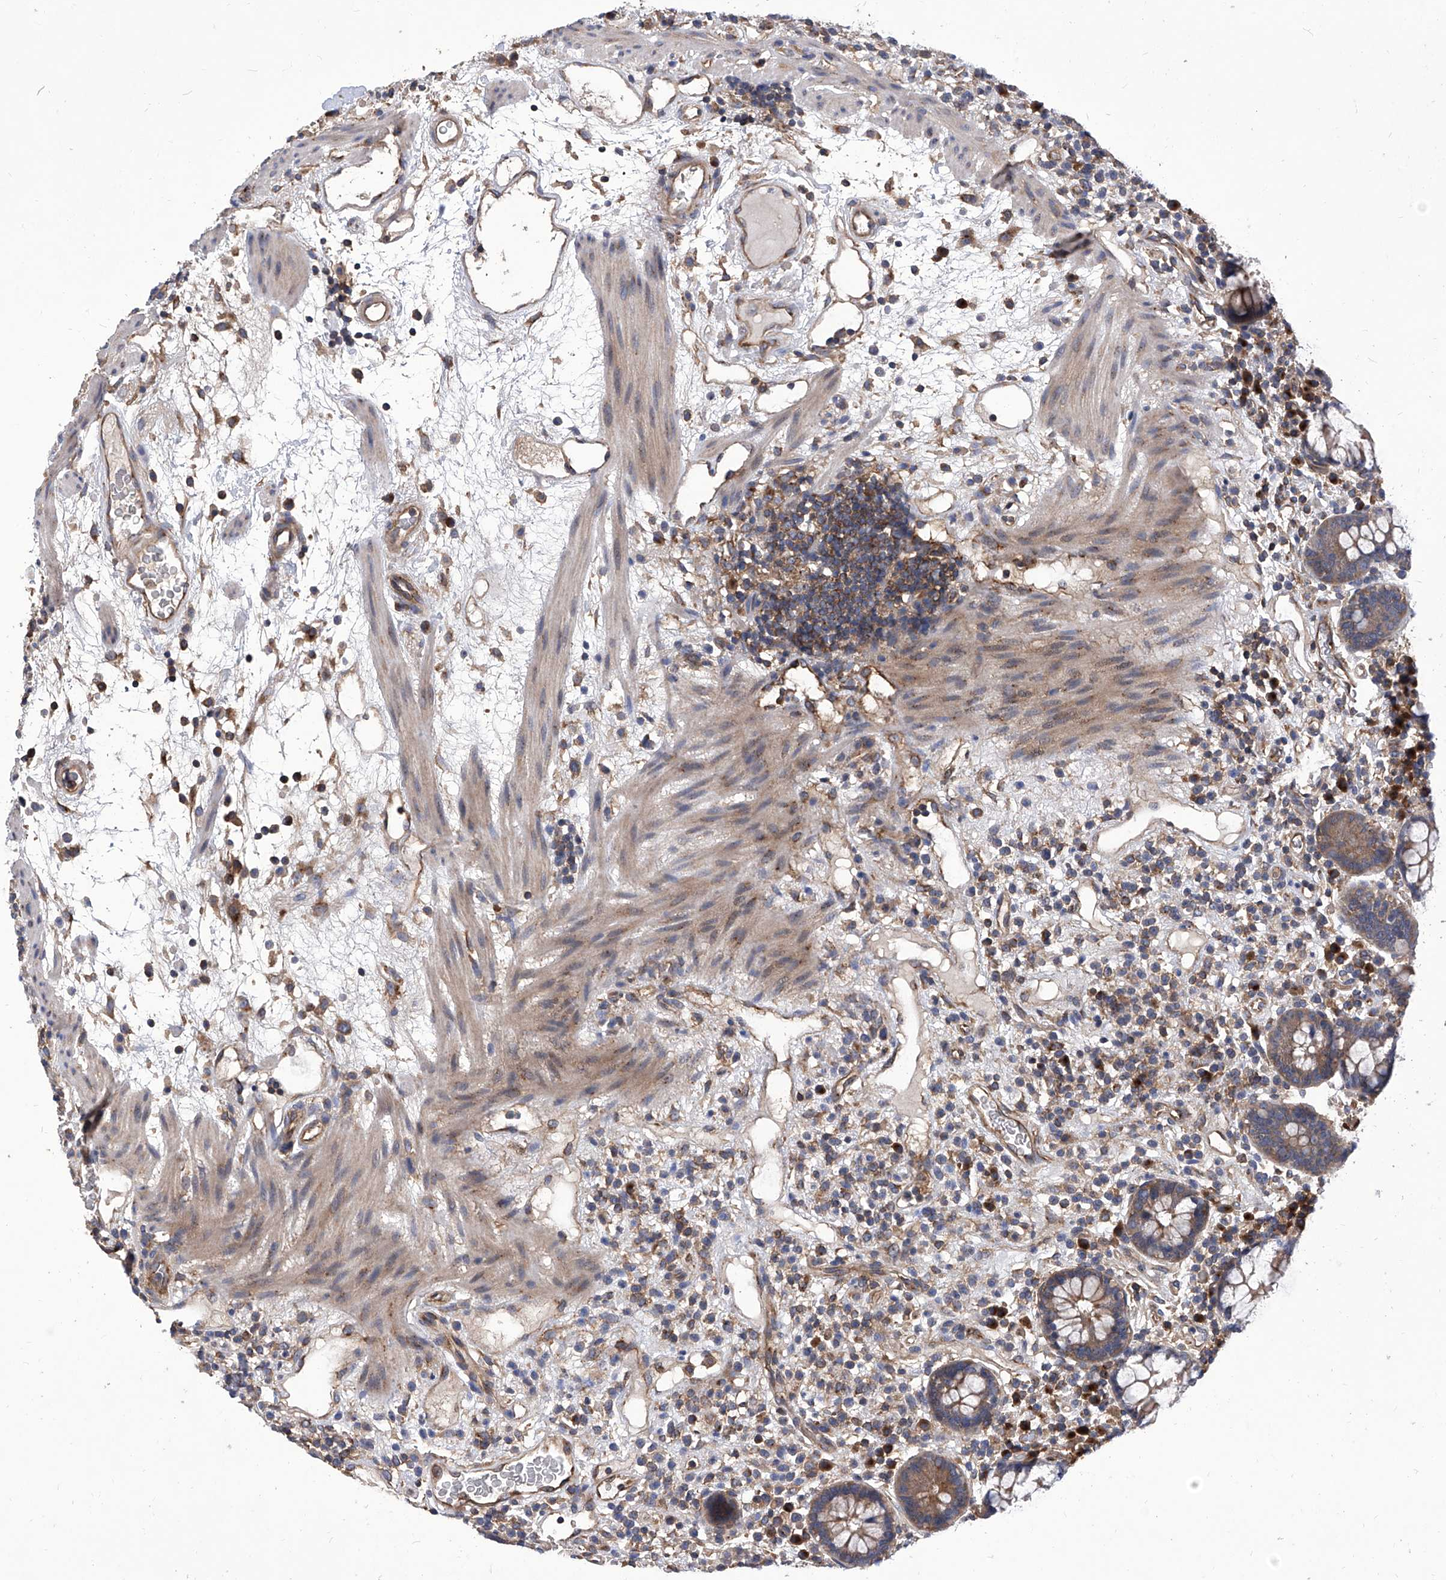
{"staining": {"intensity": "moderate", "quantity": ">75%", "location": "cytoplasmic/membranous"}, "tissue": "colon", "cell_type": "Endothelial cells", "image_type": "normal", "snomed": [{"axis": "morphology", "description": "Normal tissue, NOS"}, {"axis": "topography", "description": "Colon"}], "caption": "A photomicrograph of human colon stained for a protein demonstrates moderate cytoplasmic/membranous brown staining in endothelial cells.", "gene": "TJAP1", "patient": {"sex": "female", "age": 79}}